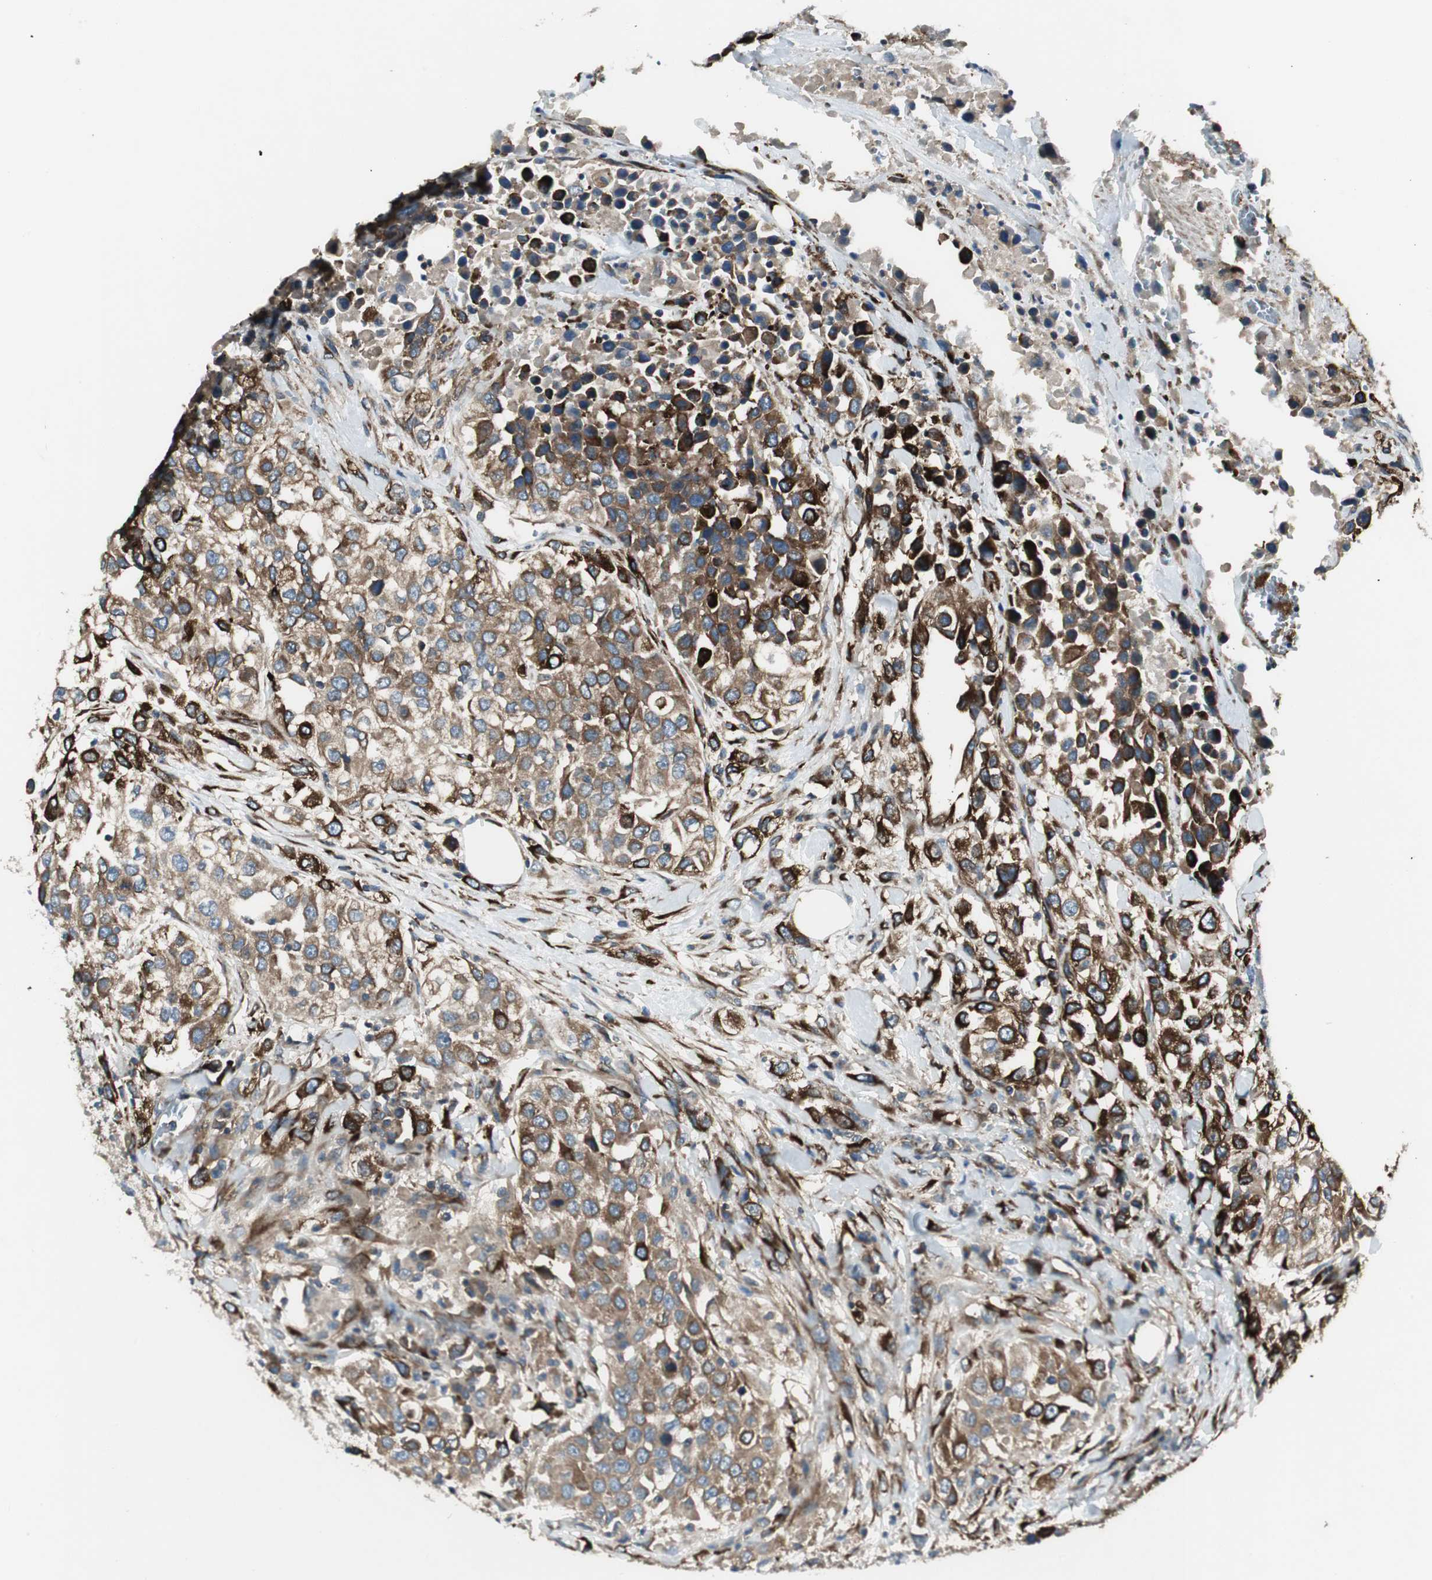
{"staining": {"intensity": "strong", "quantity": ">75%", "location": "cytoplasmic/membranous"}, "tissue": "urothelial cancer", "cell_type": "Tumor cells", "image_type": "cancer", "snomed": [{"axis": "morphology", "description": "Urothelial carcinoma, High grade"}, {"axis": "topography", "description": "Urinary bladder"}], "caption": "Immunohistochemical staining of human urothelial carcinoma (high-grade) displays strong cytoplasmic/membranous protein positivity in approximately >75% of tumor cells.", "gene": "PRKG1", "patient": {"sex": "female", "age": 80}}